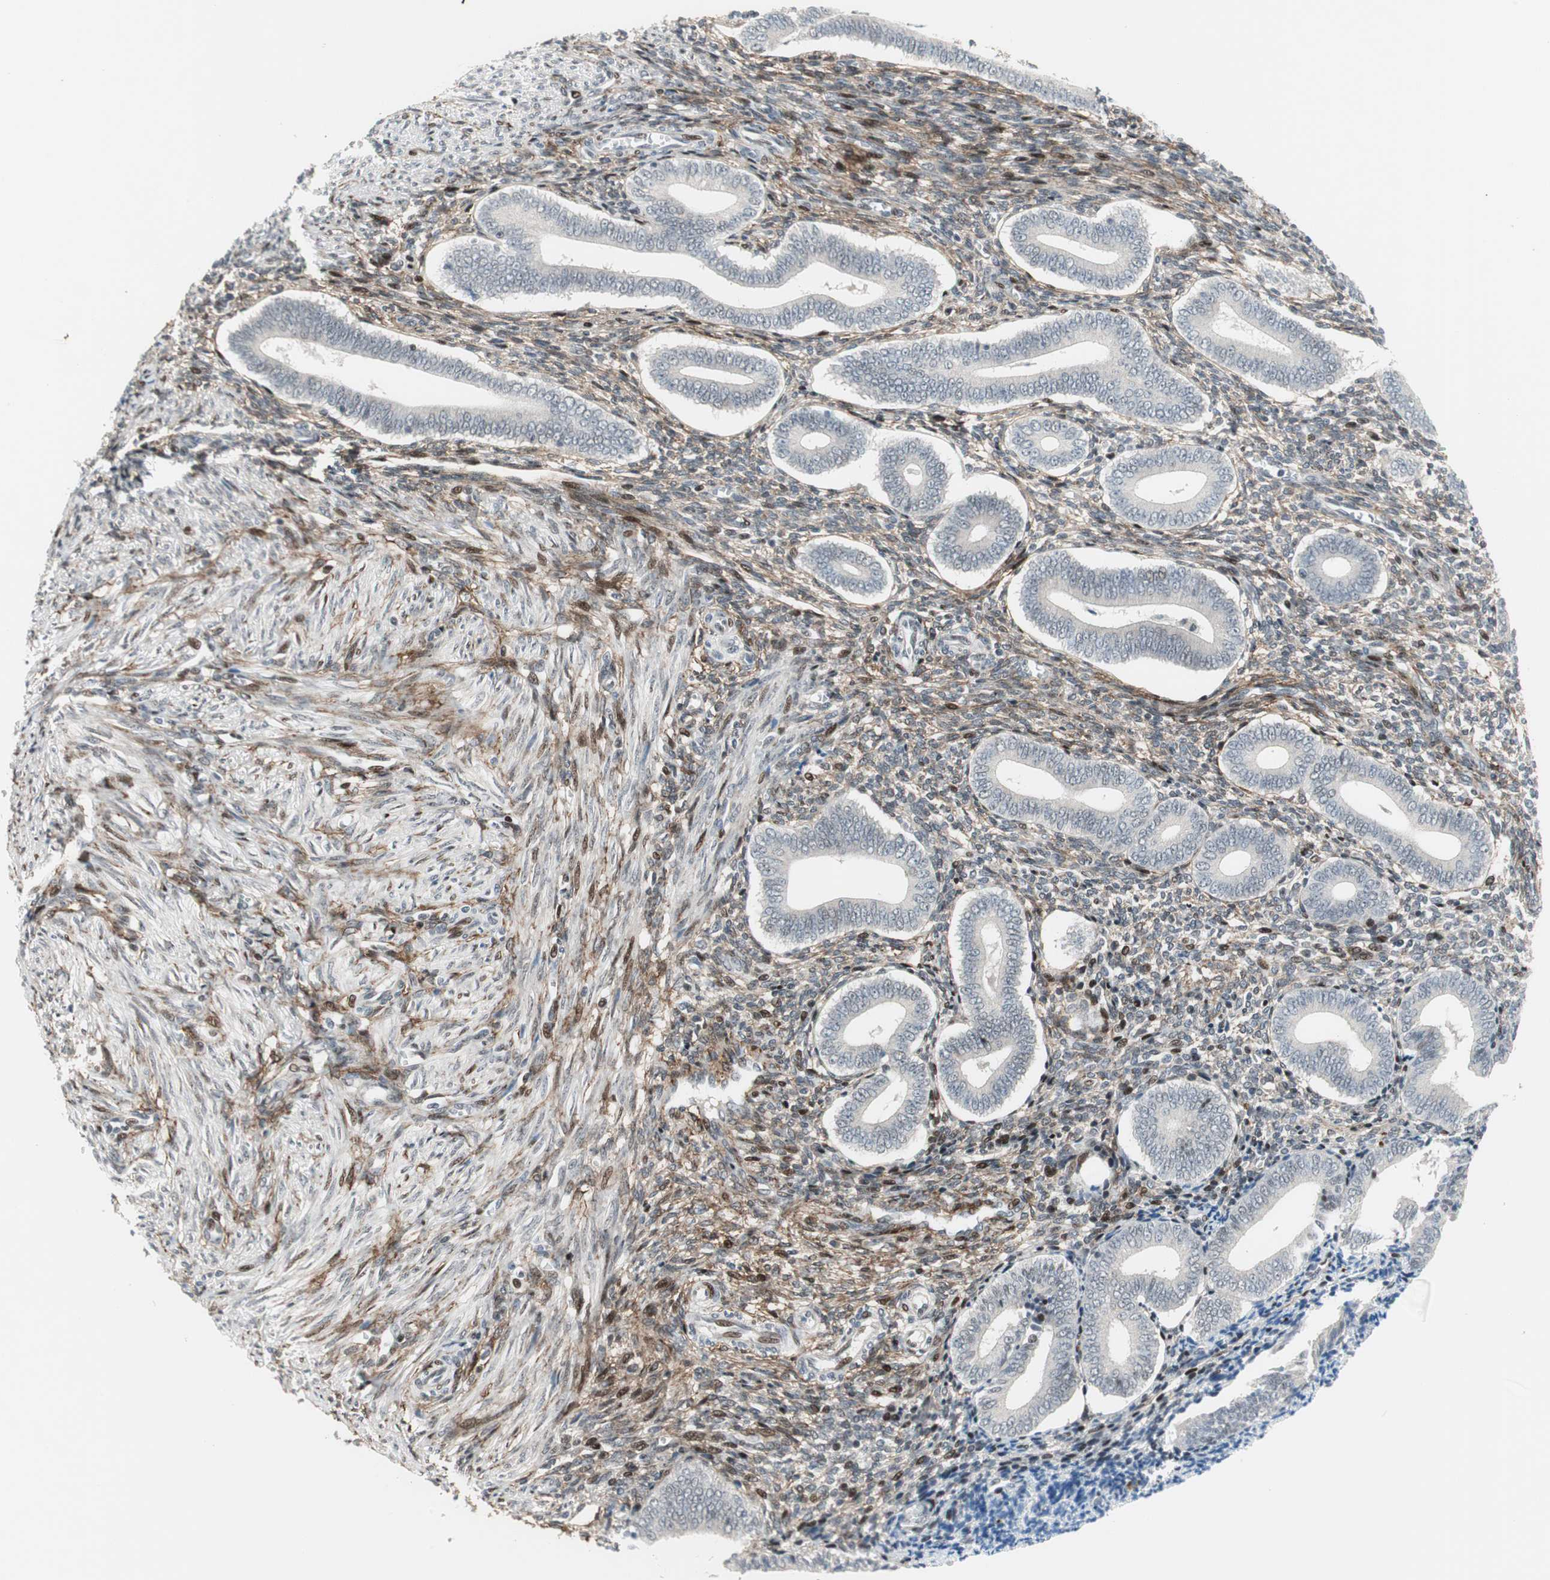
{"staining": {"intensity": "moderate", "quantity": "25%-75%", "location": "nuclear"}, "tissue": "endometrium", "cell_type": "Cells in endometrial stroma", "image_type": "normal", "snomed": [{"axis": "morphology", "description": "Normal tissue, NOS"}, {"axis": "topography", "description": "Uterus"}, {"axis": "topography", "description": "Endometrium"}], "caption": "Immunohistochemical staining of benign endometrium demonstrates moderate nuclear protein positivity in about 25%-75% of cells in endometrial stroma.", "gene": "FBXO44", "patient": {"sex": "female", "age": 33}}